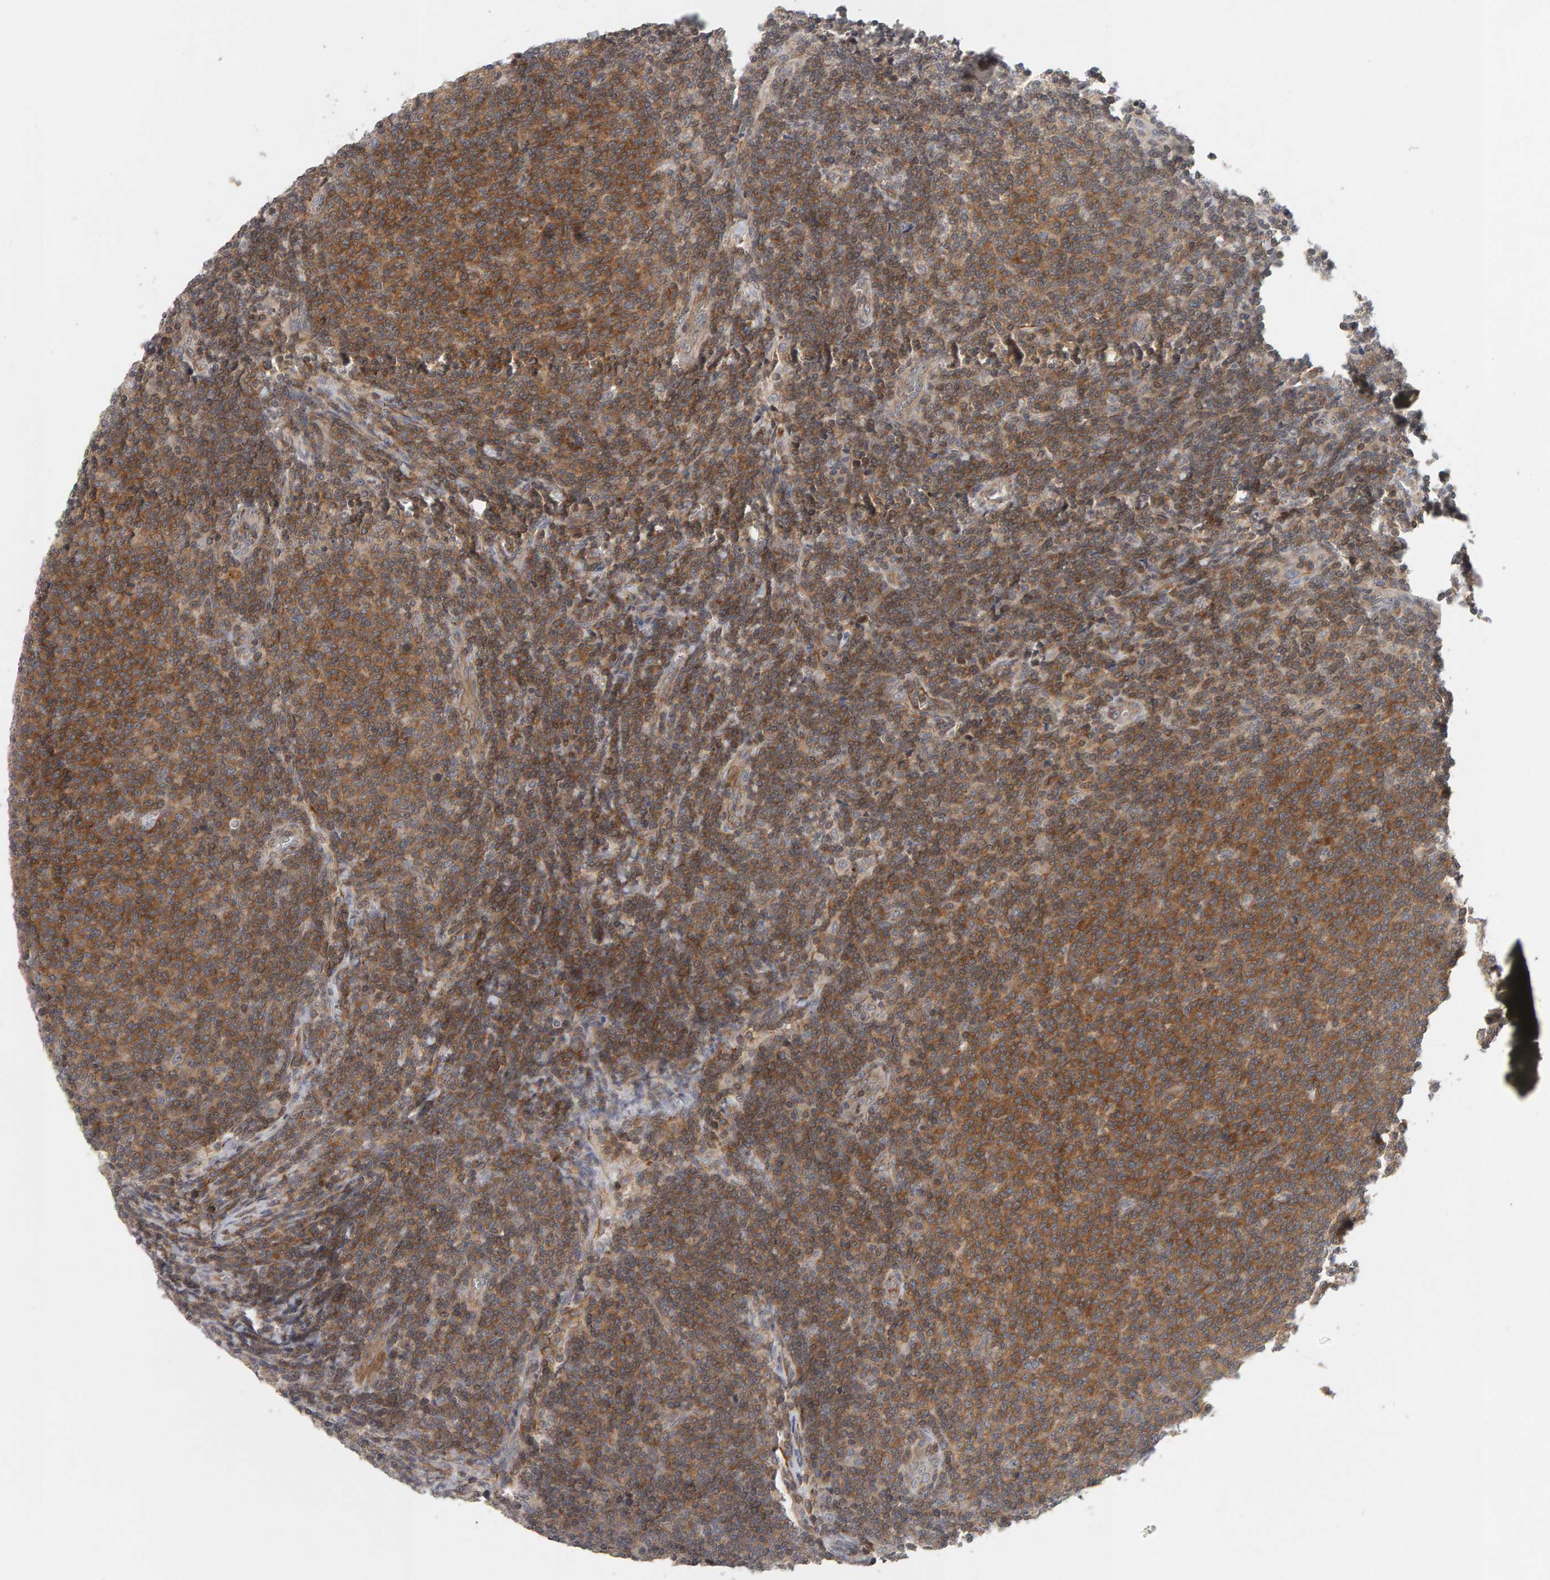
{"staining": {"intensity": "moderate", "quantity": ">75%", "location": "cytoplasmic/membranous,nuclear"}, "tissue": "lymphoma", "cell_type": "Tumor cells", "image_type": "cancer", "snomed": [{"axis": "morphology", "description": "Malignant lymphoma, non-Hodgkin's type, Low grade"}, {"axis": "topography", "description": "Lymph node"}], "caption": "Immunohistochemistry (IHC) staining of lymphoma, which exhibits medium levels of moderate cytoplasmic/membranous and nuclear positivity in approximately >75% of tumor cells indicating moderate cytoplasmic/membranous and nuclear protein expression. The staining was performed using DAB (brown) for protein detection and nuclei were counterstained in hematoxylin (blue).", "gene": "TEFM", "patient": {"sex": "male", "age": 66}}